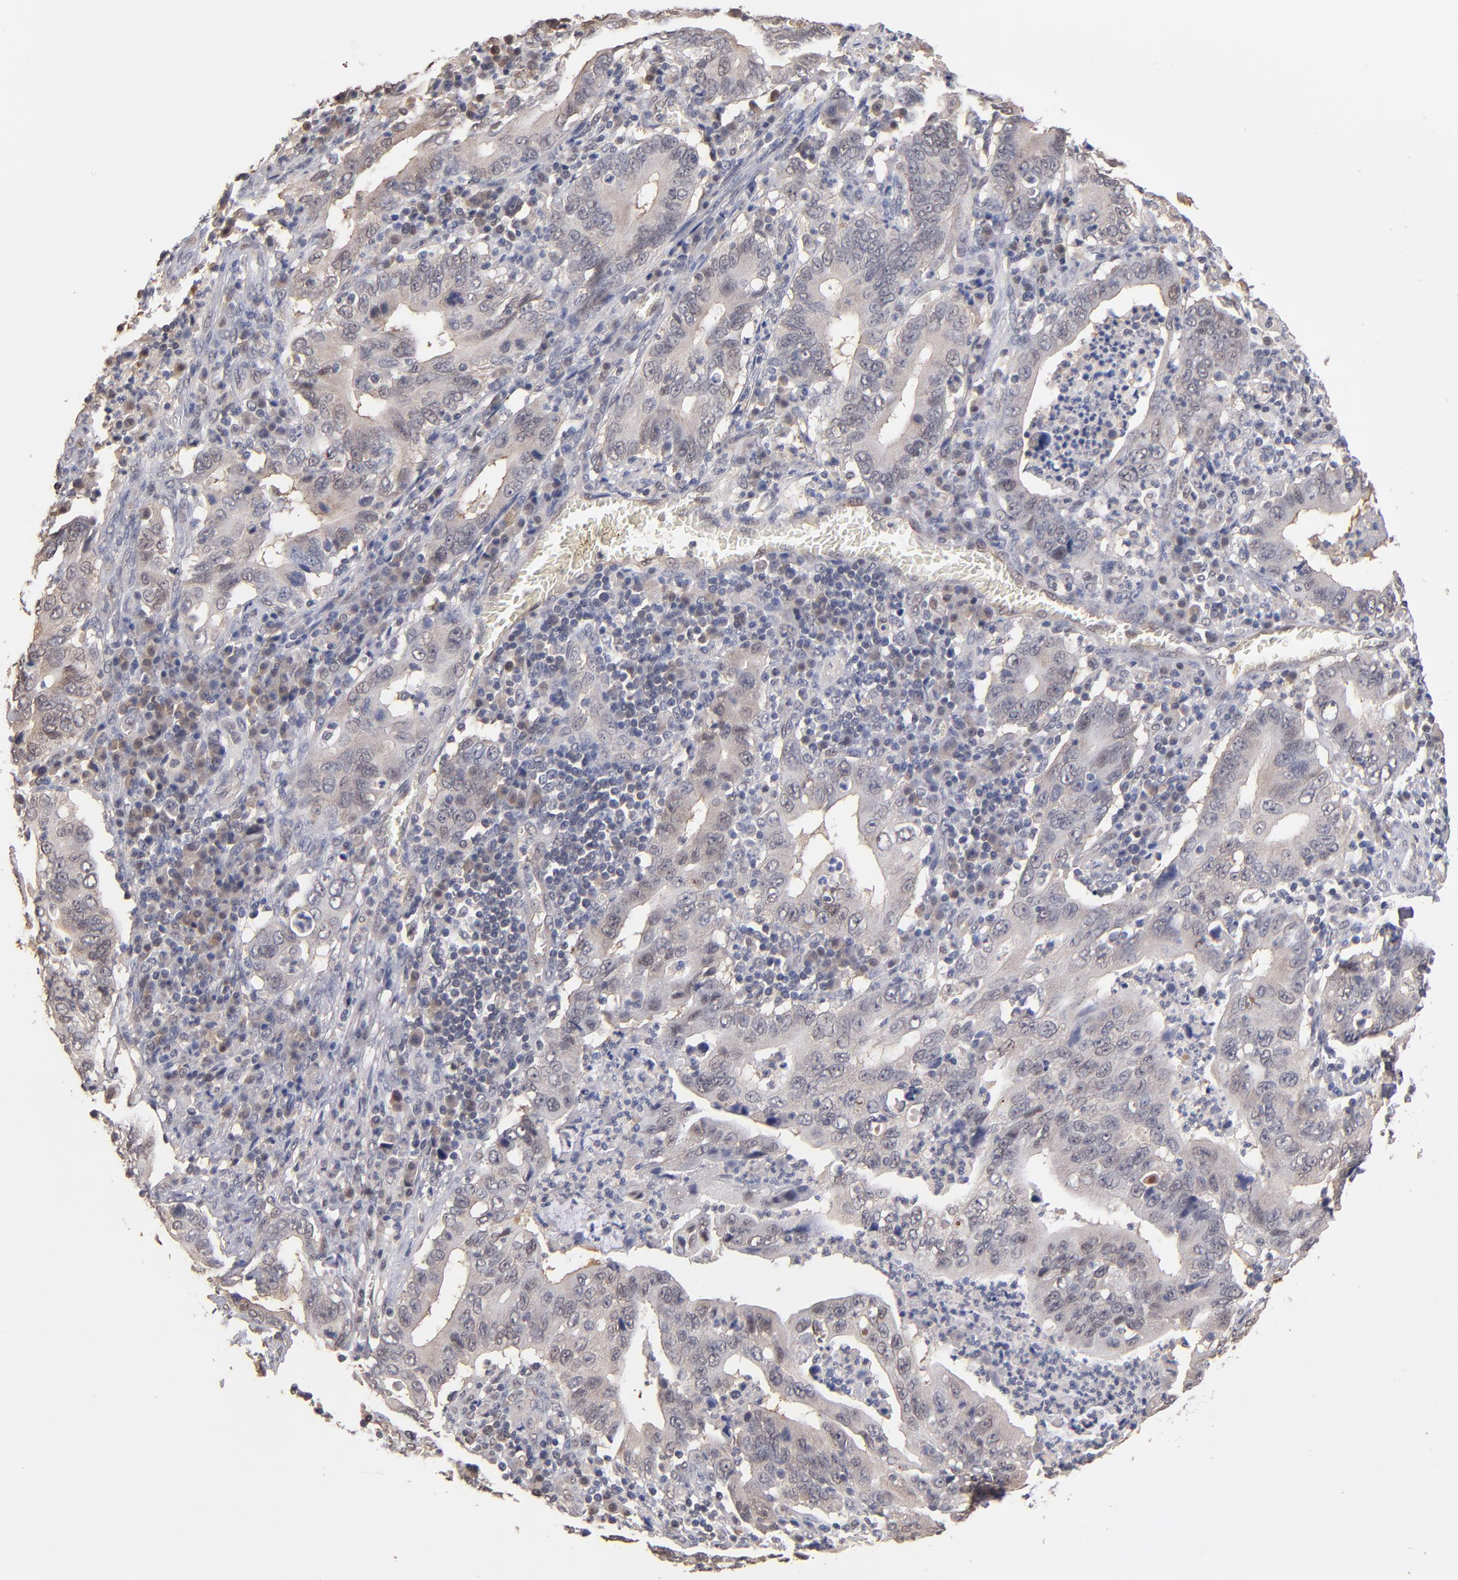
{"staining": {"intensity": "negative", "quantity": "none", "location": "none"}, "tissue": "stomach cancer", "cell_type": "Tumor cells", "image_type": "cancer", "snomed": [{"axis": "morphology", "description": "Adenocarcinoma, NOS"}, {"axis": "topography", "description": "Stomach, upper"}], "caption": "This photomicrograph is of stomach cancer stained with immunohistochemistry (IHC) to label a protein in brown with the nuclei are counter-stained blue. There is no positivity in tumor cells.", "gene": "PSMD10", "patient": {"sex": "male", "age": 63}}